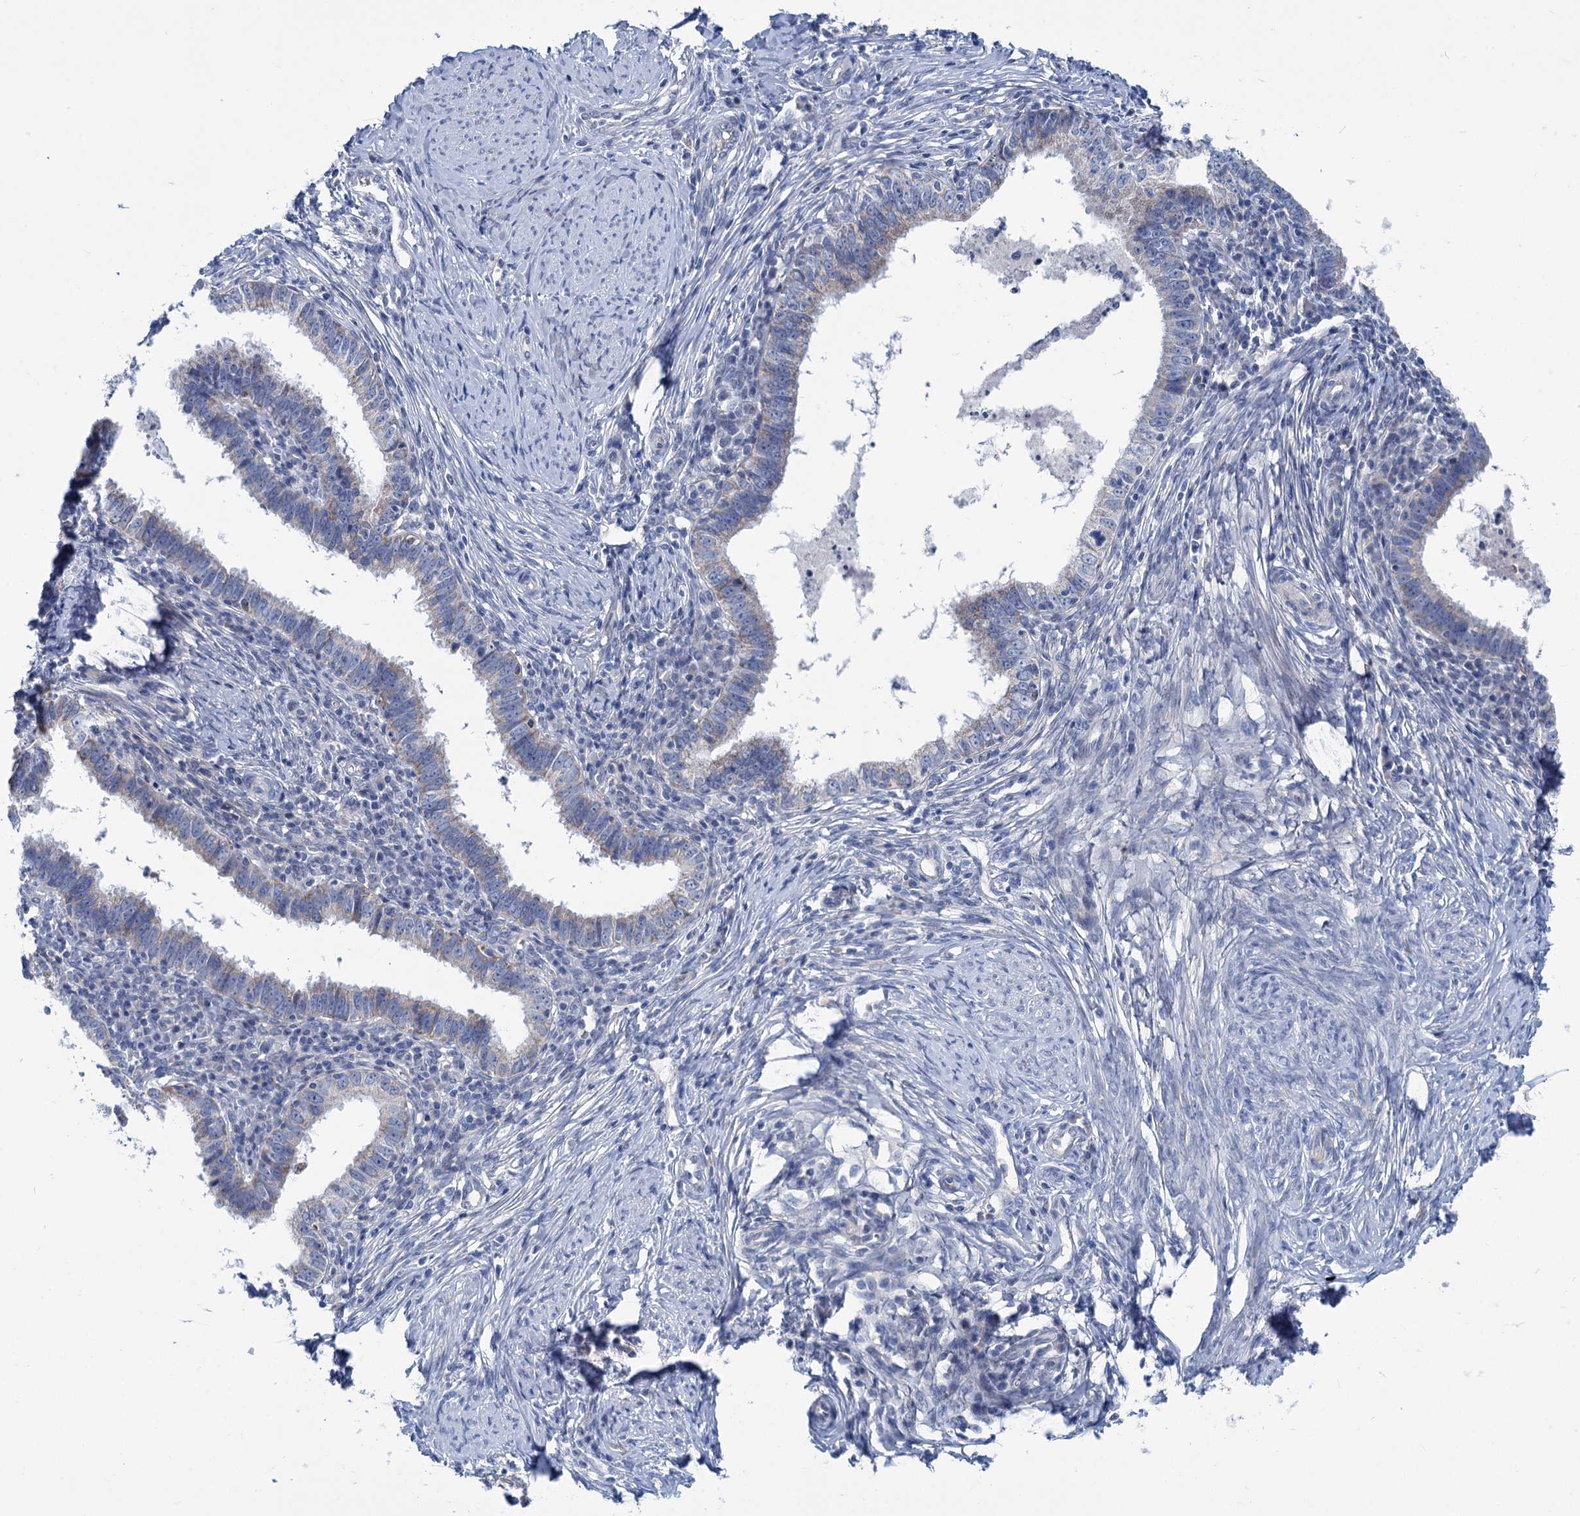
{"staining": {"intensity": "weak", "quantity": "<25%", "location": "cytoplasmic/membranous"}, "tissue": "cervical cancer", "cell_type": "Tumor cells", "image_type": "cancer", "snomed": [{"axis": "morphology", "description": "Adenocarcinoma, NOS"}, {"axis": "topography", "description": "Cervix"}], "caption": "Protein analysis of cervical adenocarcinoma shows no significant staining in tumor cells.", "gene": "CHDH", "patient": {"sex": "female", "age": 36}}